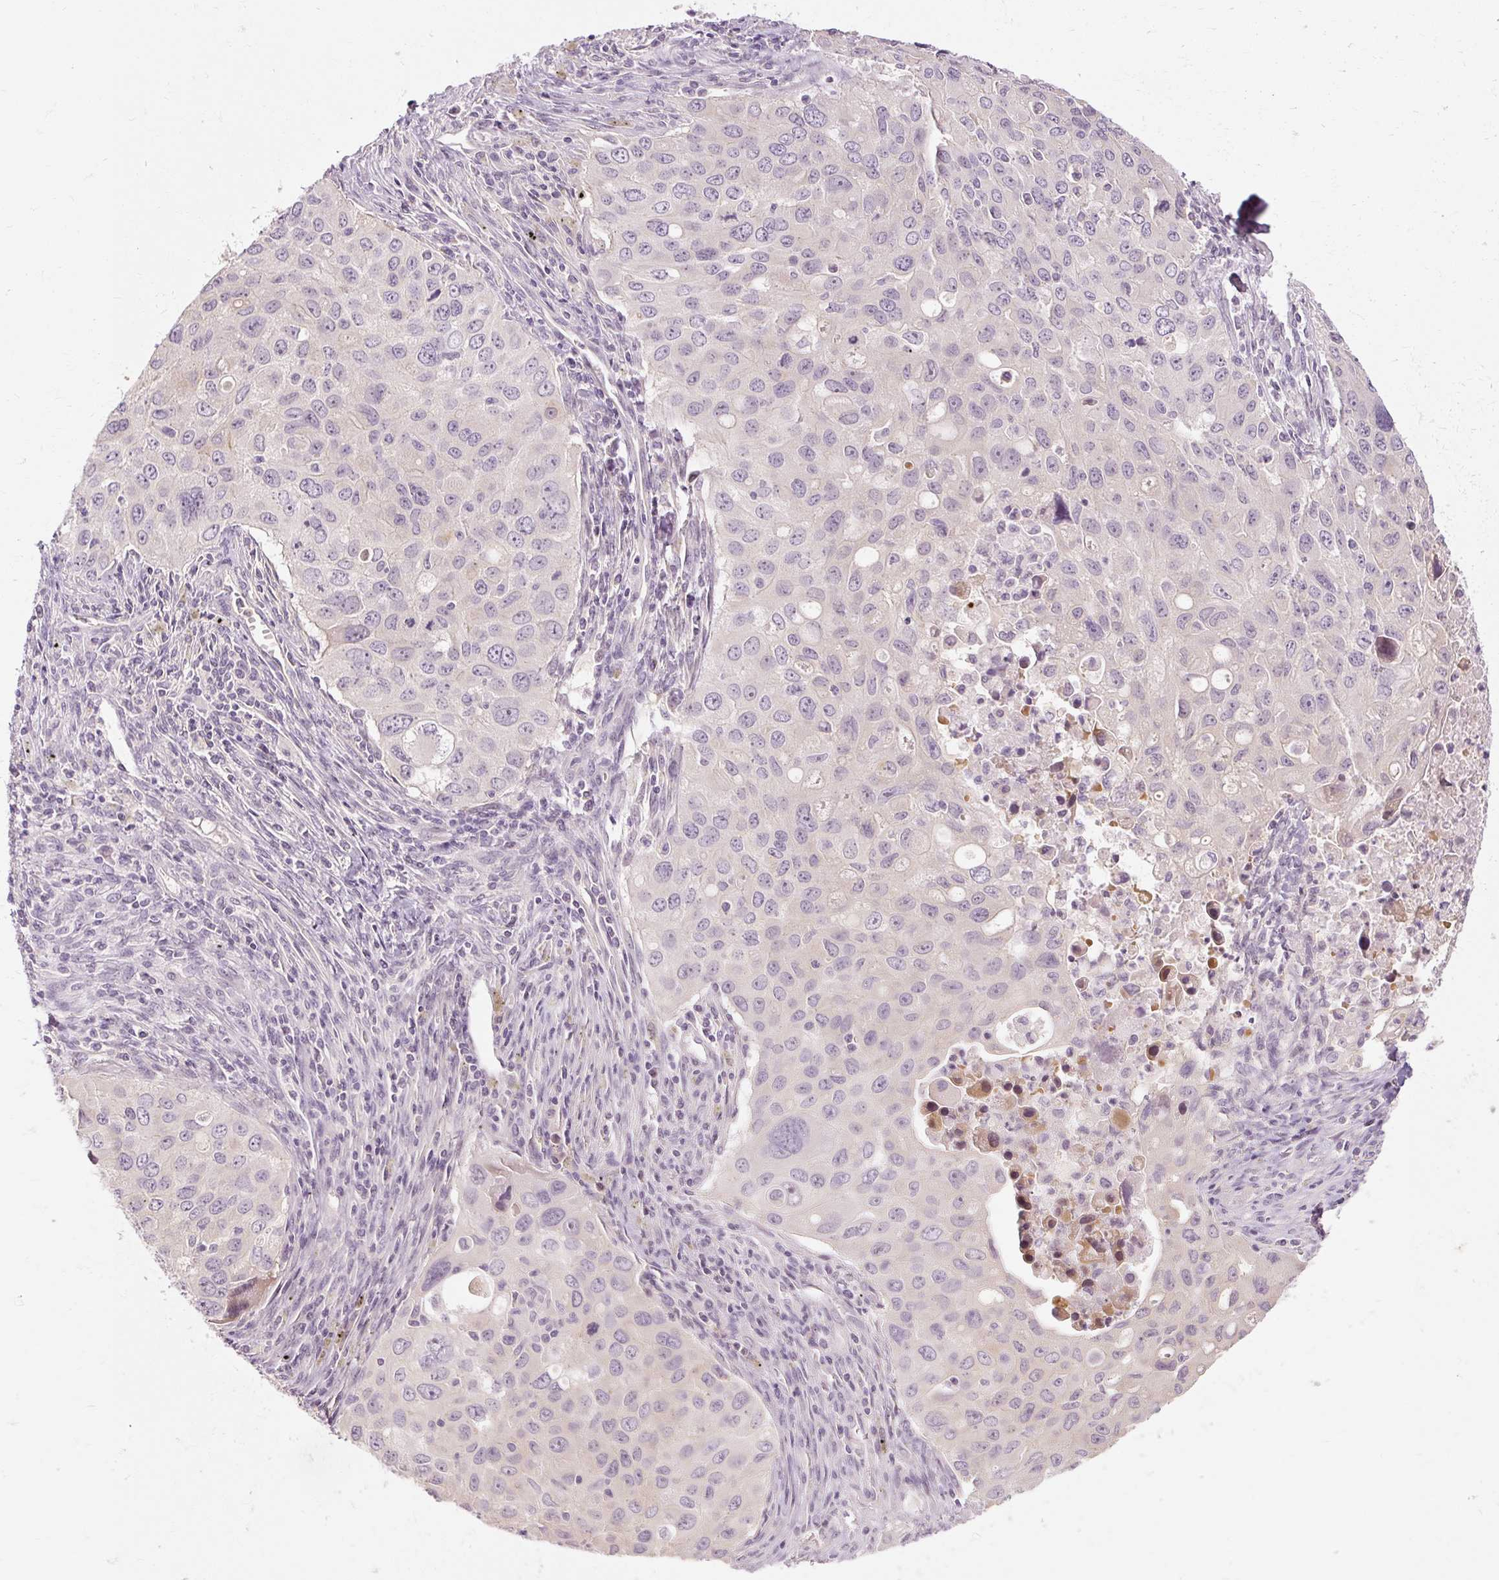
{"staining": {"intensity": "negative", "quantity": "none", "location": "none"}, "tissue": "lung cancer", "cell_type": "Tumor cells", "image_type": "cancer", "snomed": [{"axis": "morphology", "description": "Adenocarcinoma, NOS"}, {"axis": "morphology", "description": "Adenocarcinoma, metastatic, NOS"}, {"axis": "topography", "description": "Lymph node"}, {"axis": "topography", "description": "Lung"}], "caption": "This is an IHC image of human adenocarcinoma (lung). There is no expression in tumor cells.", "gene": "CAPN3", "patient": {"sex": "female", "age": 42}}